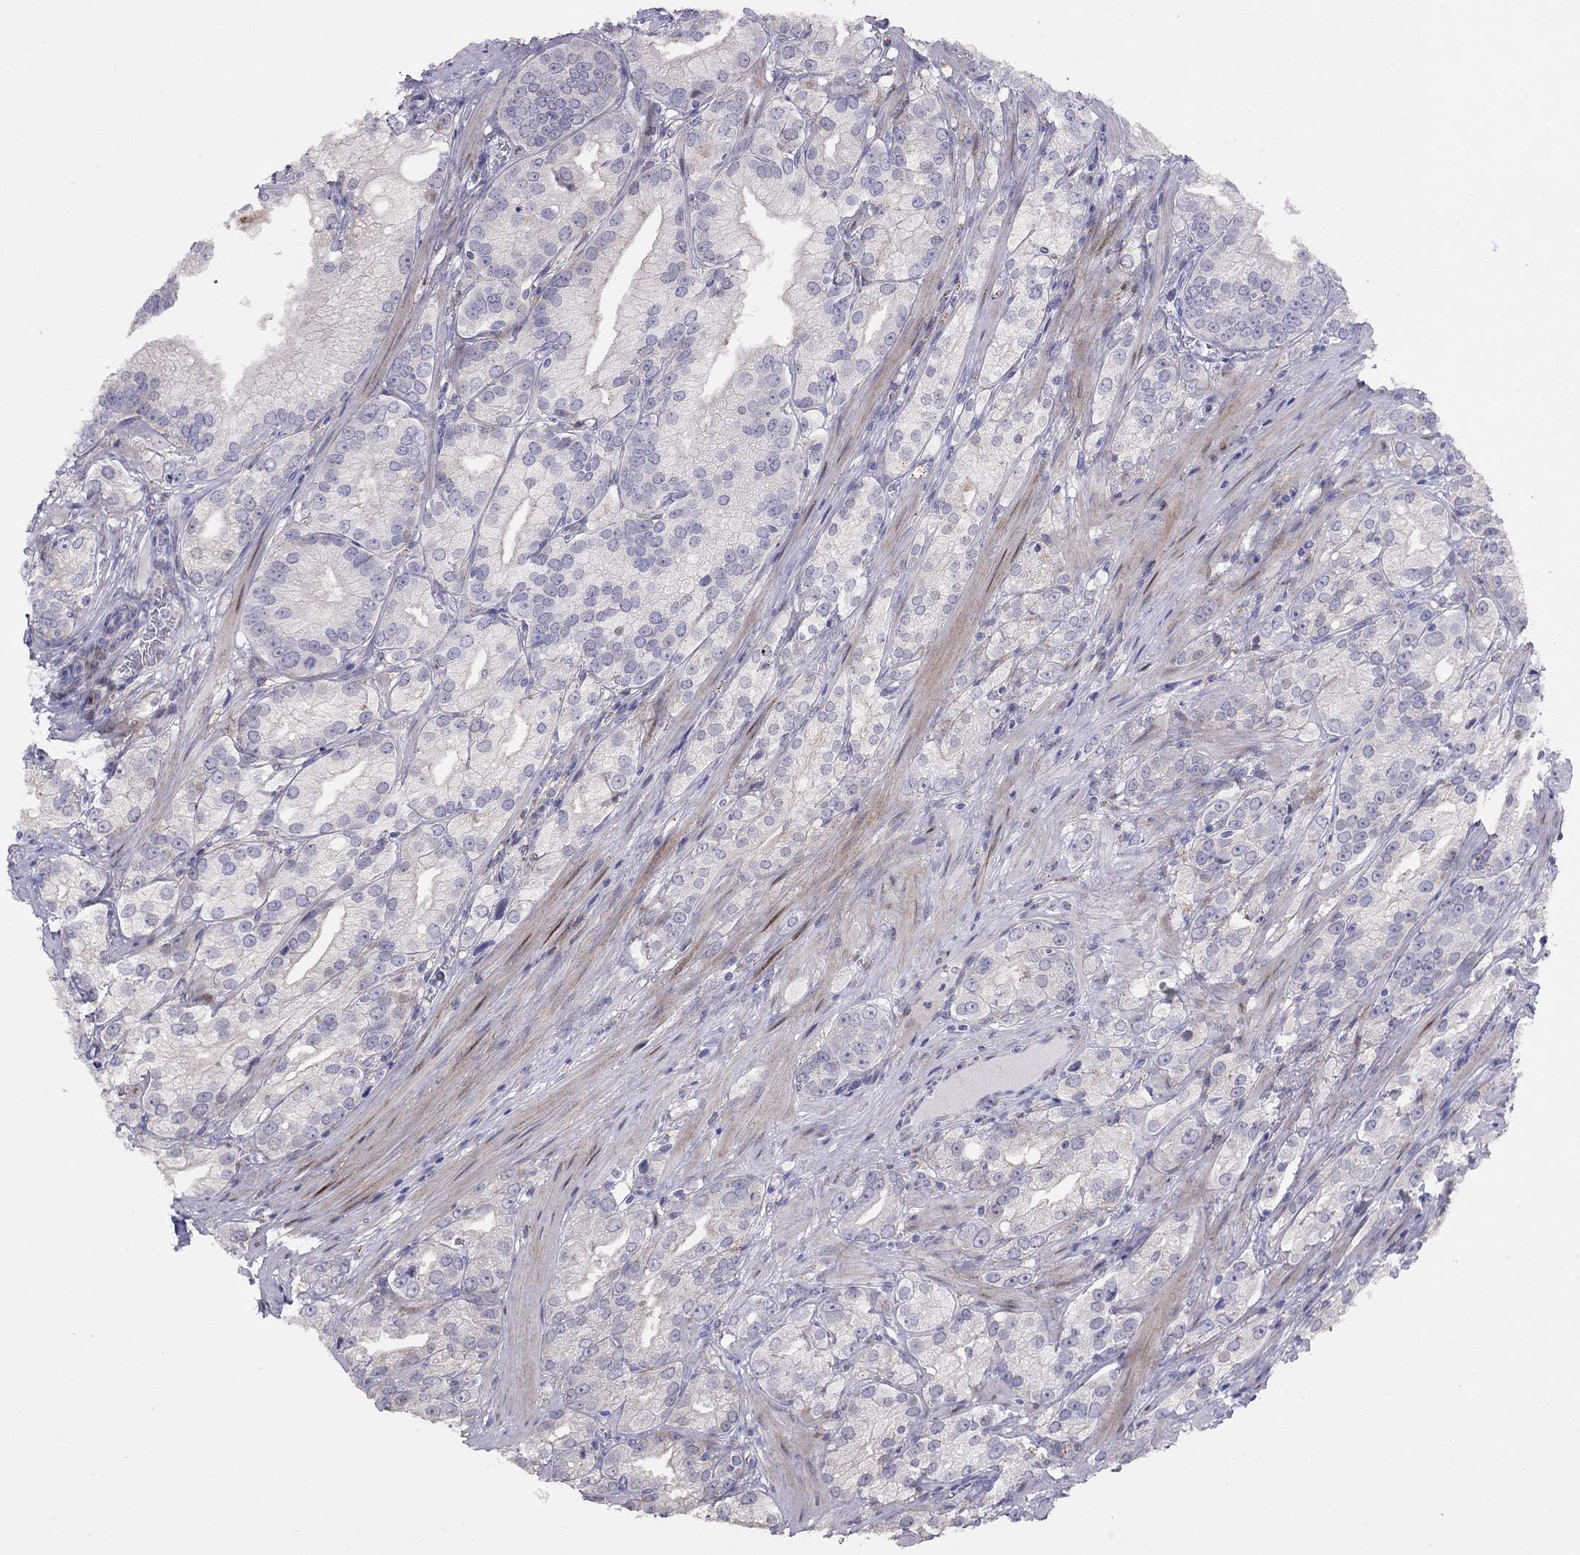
{"staining": {"intensity": "negative", "quantity": "none", "location": "none"}, "tissue": "prostate cancer", "cell_type": "Tumor cells", "image_type": "cancer", "snomed": [{"axis": "morphology", "description": "Adenocarcinoma, High grade"}, {"axis": "topography", "description": "Prostate and seminal vesicle, NOS"}], "caption": "This is a photomicrograph of IHC staining of prostate high-grade adenocarcinoma, which shows no positivity in tumor cells. Brightfield microscopy of immunohistochemistry stained with DAB (3,3'-diaminobenzidine) (brown) and hematoxylin (blue), captured at high magnification.", "gene": "MAGEB4", "patient": {"sex": "male", "age": 62}}